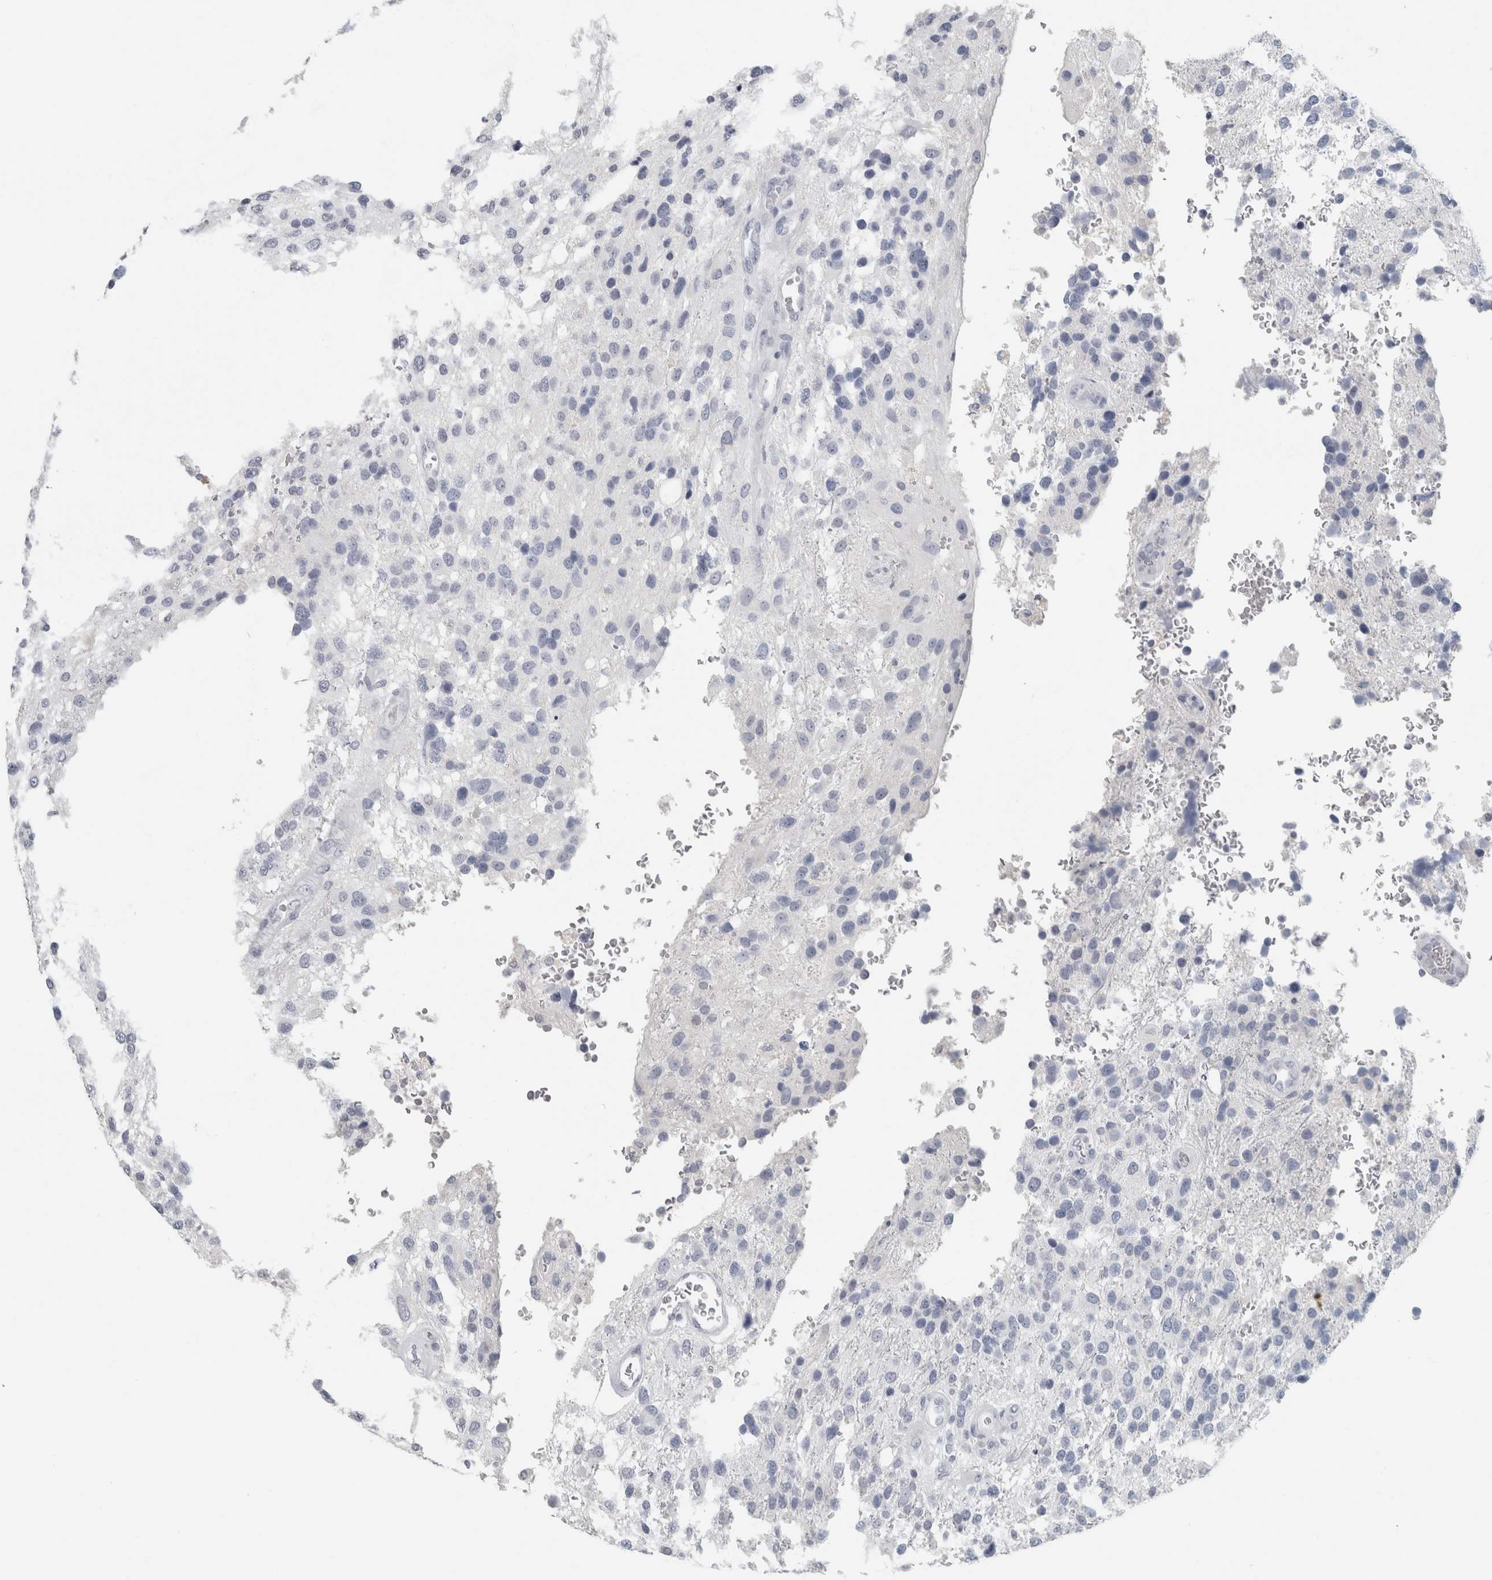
{"staining": {"intensity": "negative", "quantity": "none", "location": "none"}, "tissue": "glioma", "cell_type": "Tumor cells", "image_type": "cancer", "snomed": [{"axis": "morphology", "description": "Glioma, malignant, High grade"}, {"axis": "topography", "description": "Brain"}], "caption": "Protein analysis of glioma shows no significant positivity in tumor cells. (Brightfield microscopy of DAB IHC at high magnification).", "gene": "SLC28A3", "patient": {"sex": "female", "age": 58}}